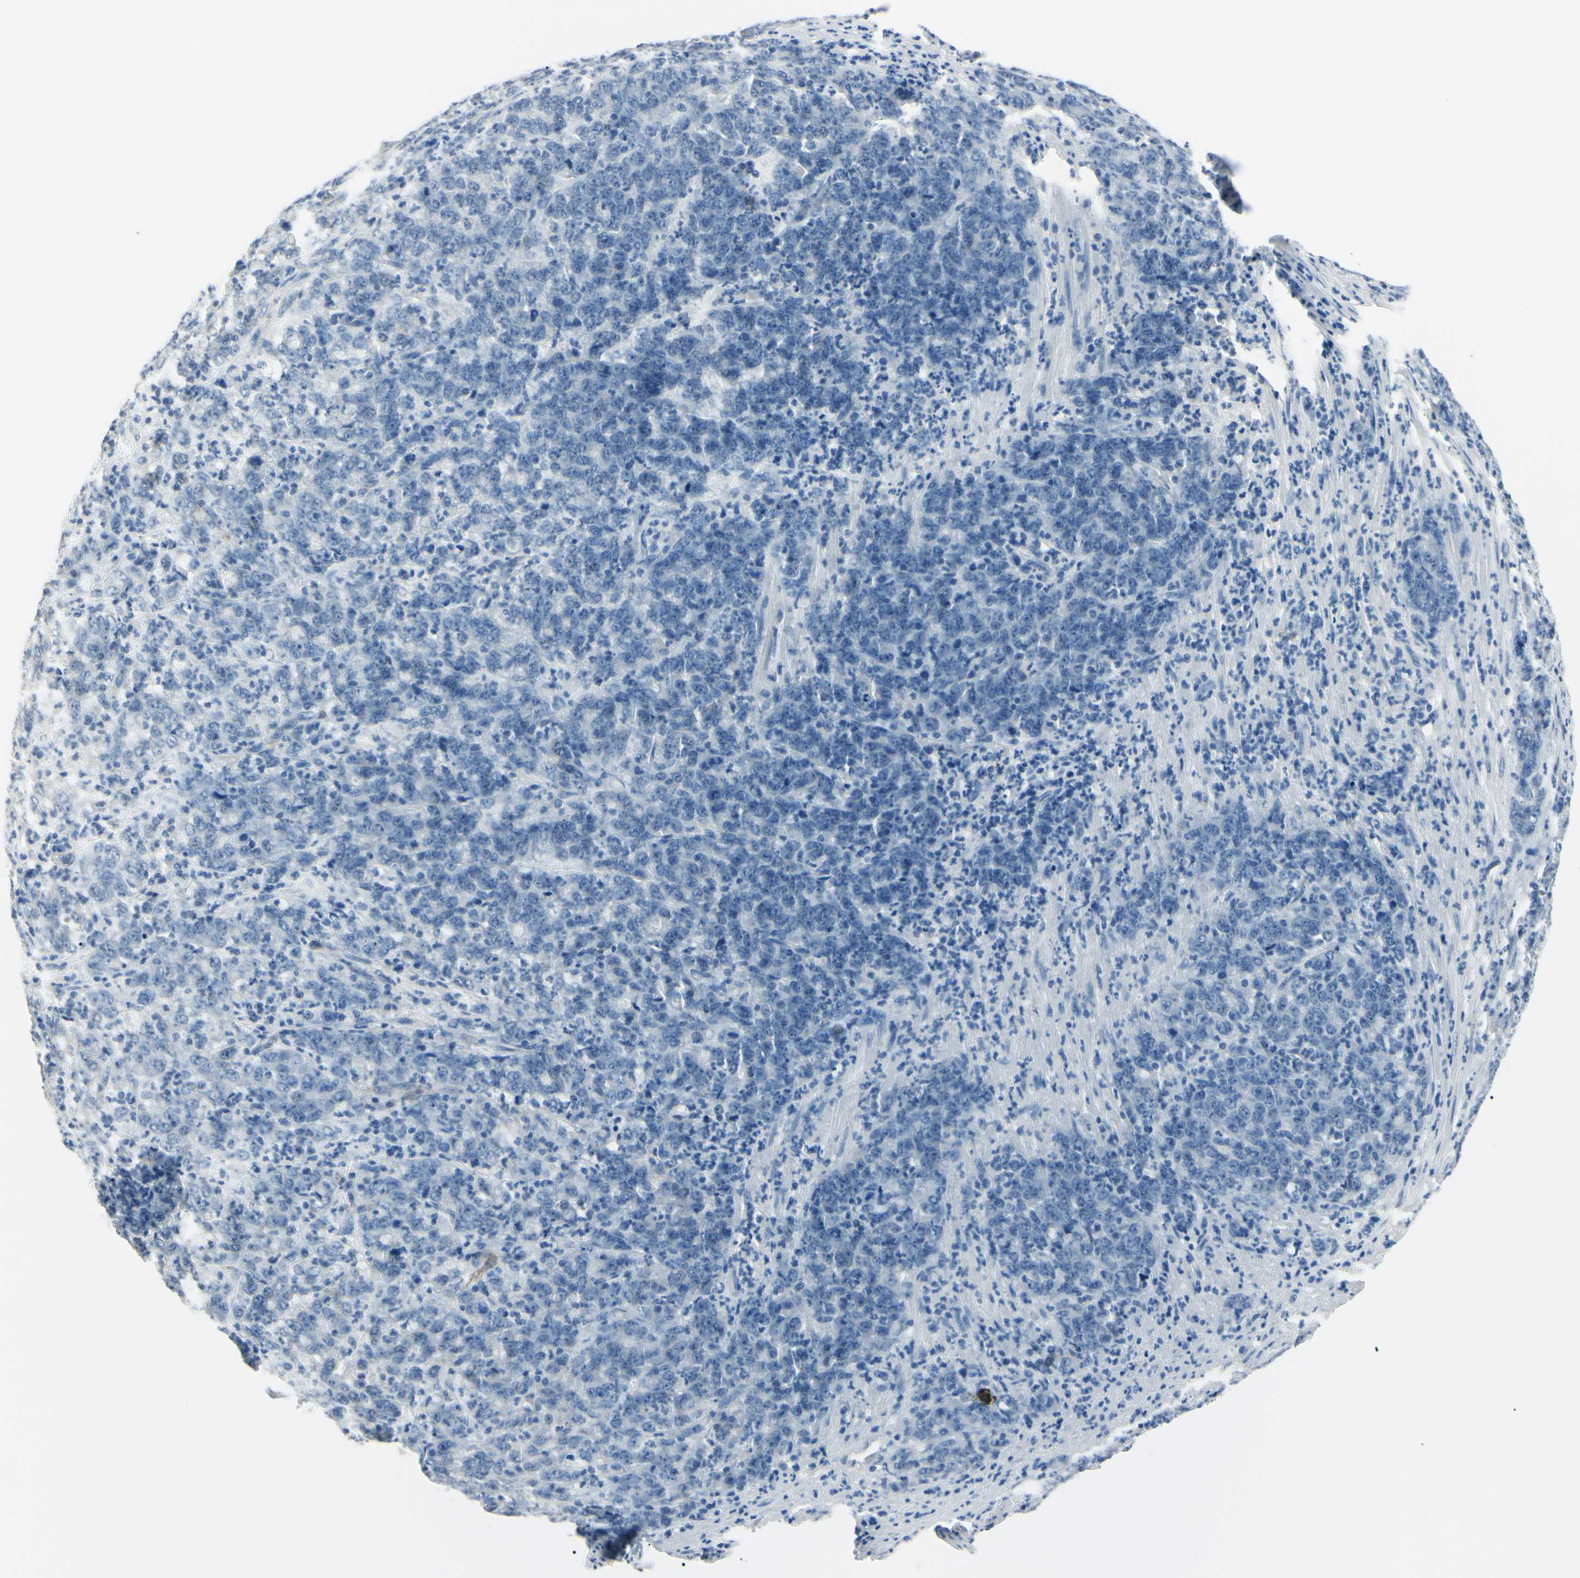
{"staining": {"intensity": "negative", "quantity": "none", "location": "none"}, "tissue": "stomach cancer", "cell_type": "Tumor cells", "image_type": "cancer", "snomed": [{"axis": "morphology", "description": "Adenocarcinoma, NOS"}, {"axis": "topography", "description": "Stomach, lower"}], "caption": "DAB (3,3'-diaminobenzidine) immunohistochemical staining of human stomach cancer displays no significant expression in tumor cells. The staining is performed using DAB (3,3'-diaminobenzidine) brown chromogen with nuclei counter-stained in using hematoxylin.", "gene": "CA2", "patient": {"sex": "female", "age": 71}}